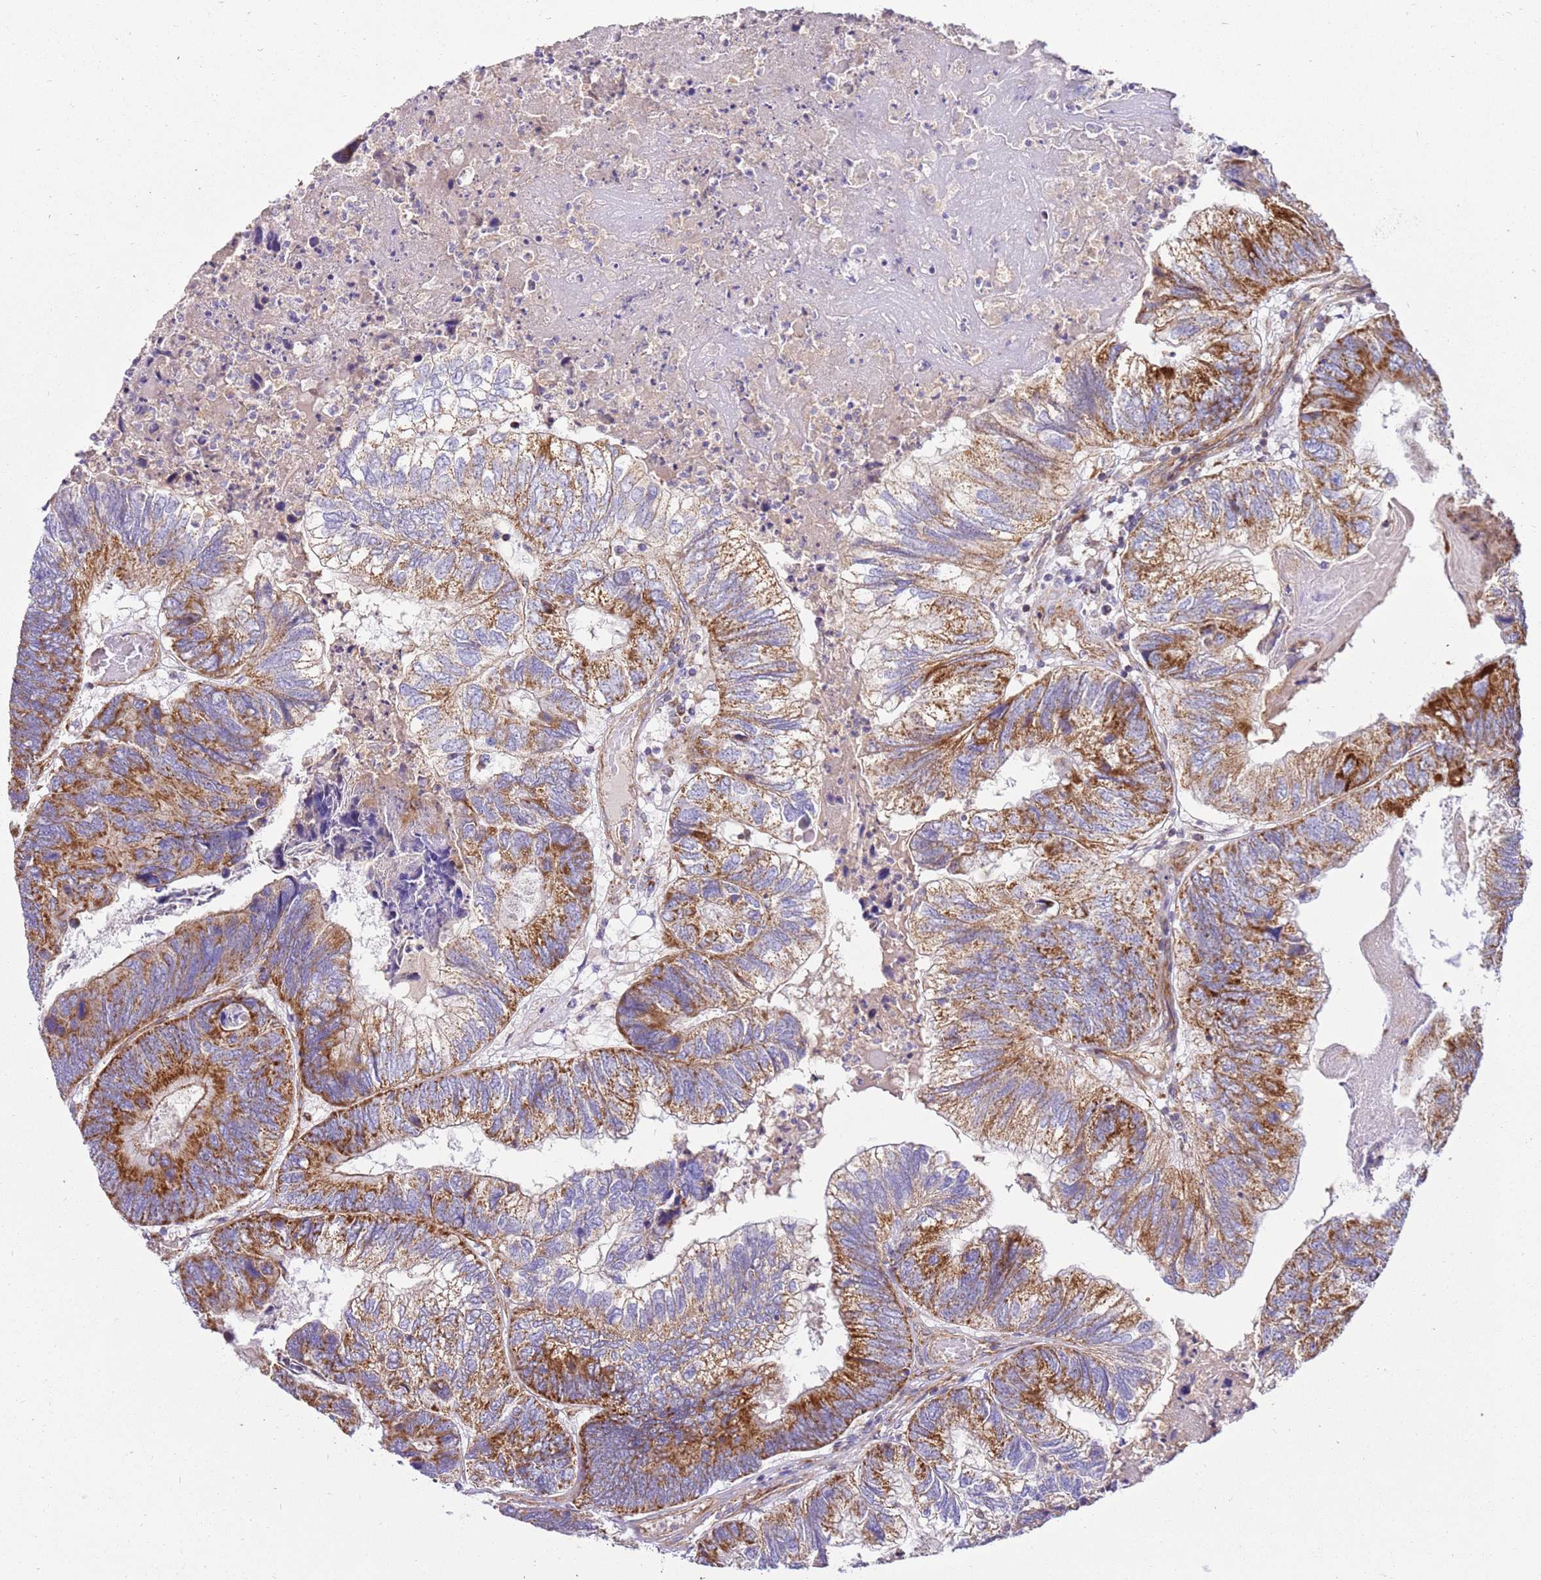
{"staining": {"intensity": "strong", "quantity": "25%-75%", "location": "cytoplasmic/membranous"}, "tissue": "colorectal cancer", "cell_type": "Tumor cells", "image_type": "cancer", "snomed": [{"axis": "morphology", "description": "Adenocarcinoma, NOS"}, {"axis": "topography", "description": "Colon"}], "caption": "Strong cytoplasmic/membranous protein positivity is appreciated in approximately 25%-75% of tumor cells in adenocarcinoma (colorectal). (DAB (3,3'-diaminobenzidine) = brown stain, brightfield microscopy at high magnification).", "gene": "MRPL20", "patient": {"sex": "female", "age": 67}}